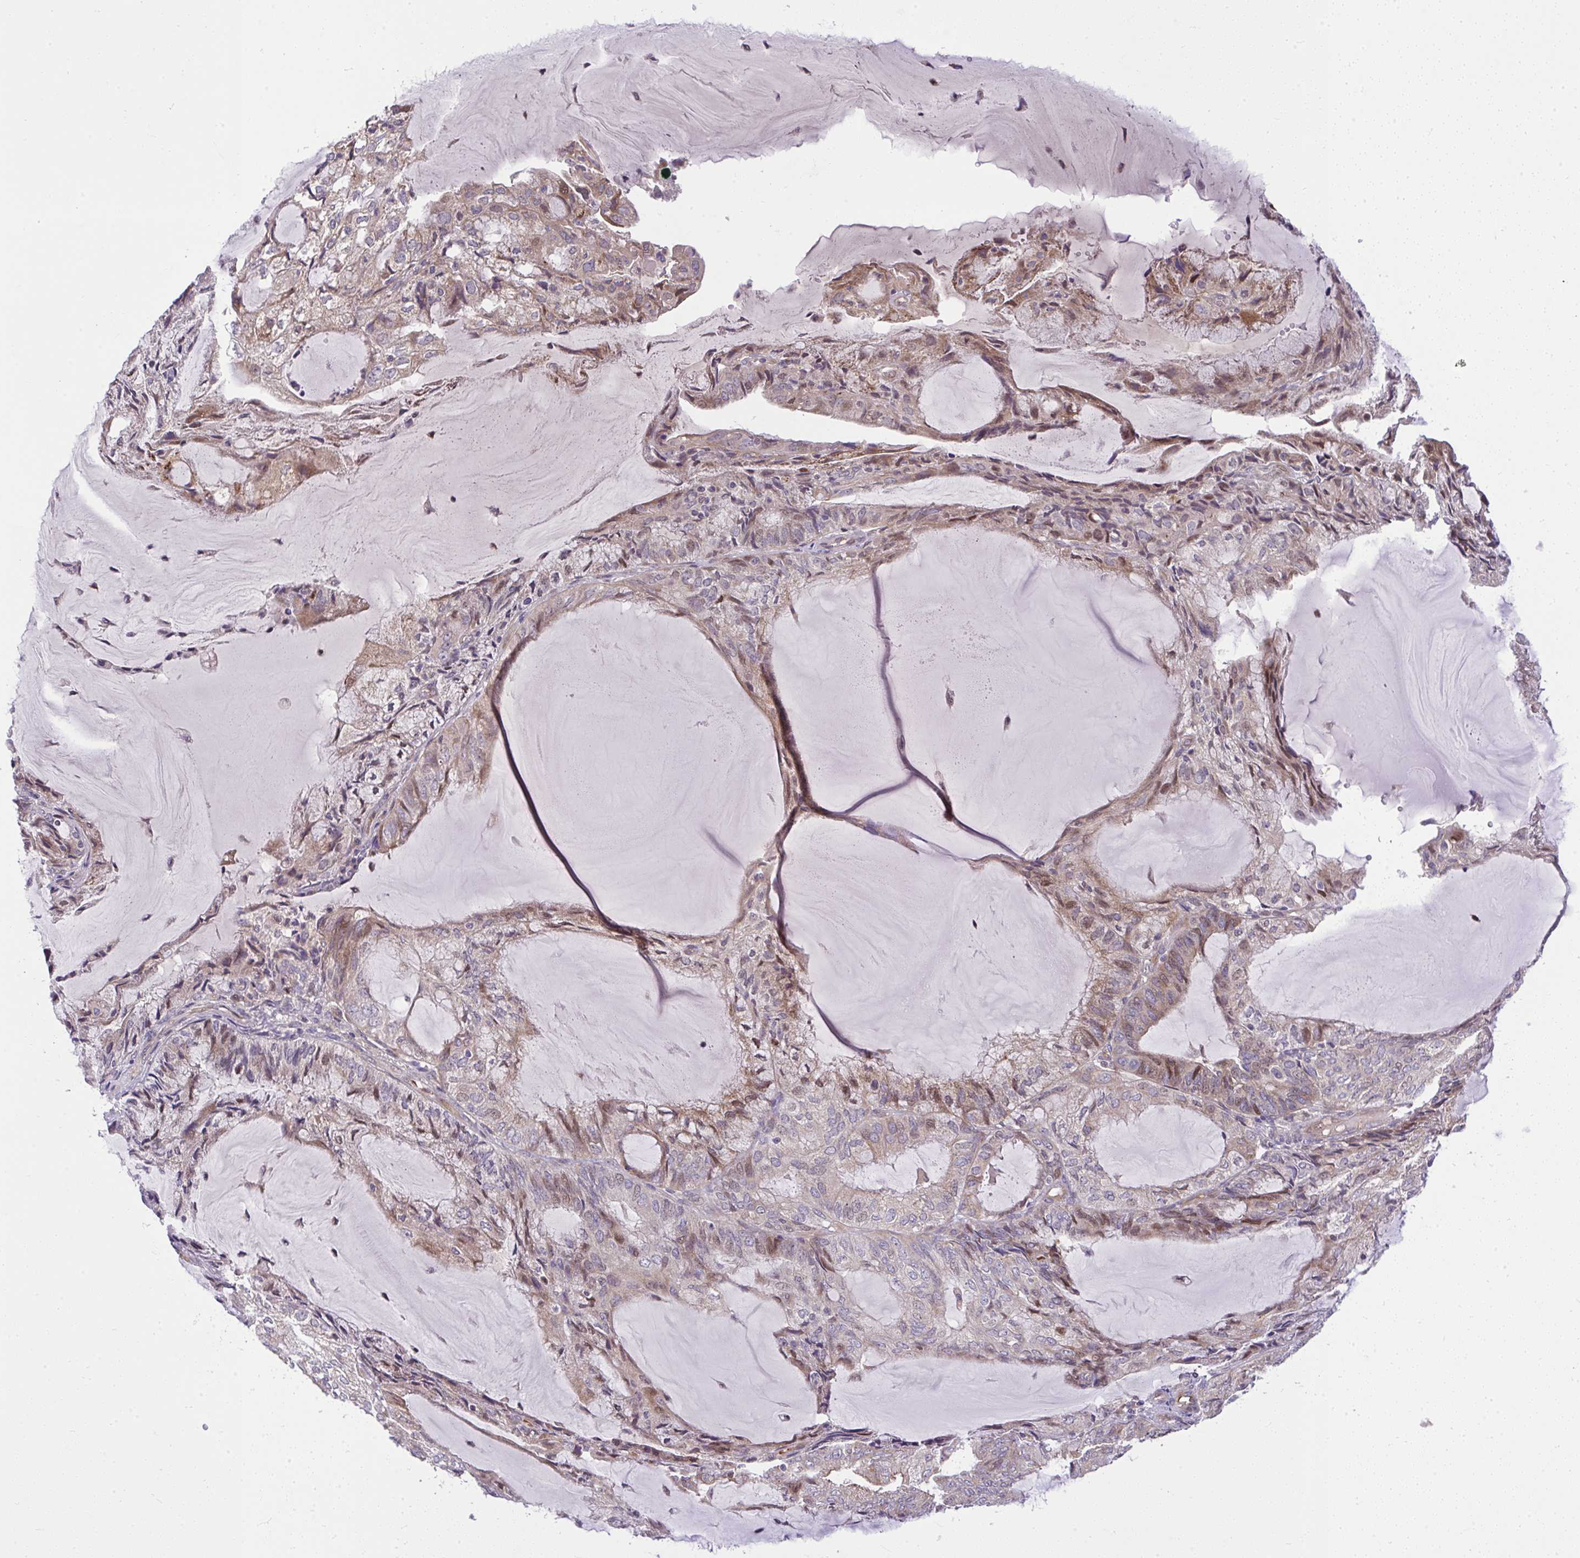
{"staining": {"intensity": "moderate", "quantity": "25%-75%", "location": "cytoplasmic/membranous,nuclear"}, "tissue": "endometrial cancer", "cell_type": "Tumor cells", "image_type": "cancer", "snomed": [{"axis": "morphology", "description": "Adenocarcinoma, NOS"}, {"axis": "topography", "description": "Endometrium"}], "caption": "This image reveals immunohistochemistry (IHC) staining of adenocarcinoma (endometrial), with medium moderate cytoplasmic/membranous and nuclear staining in about 25%-75% of tumor cells.", "gene": "CHIA", "patient": {"sex": "female", "age": 81}}